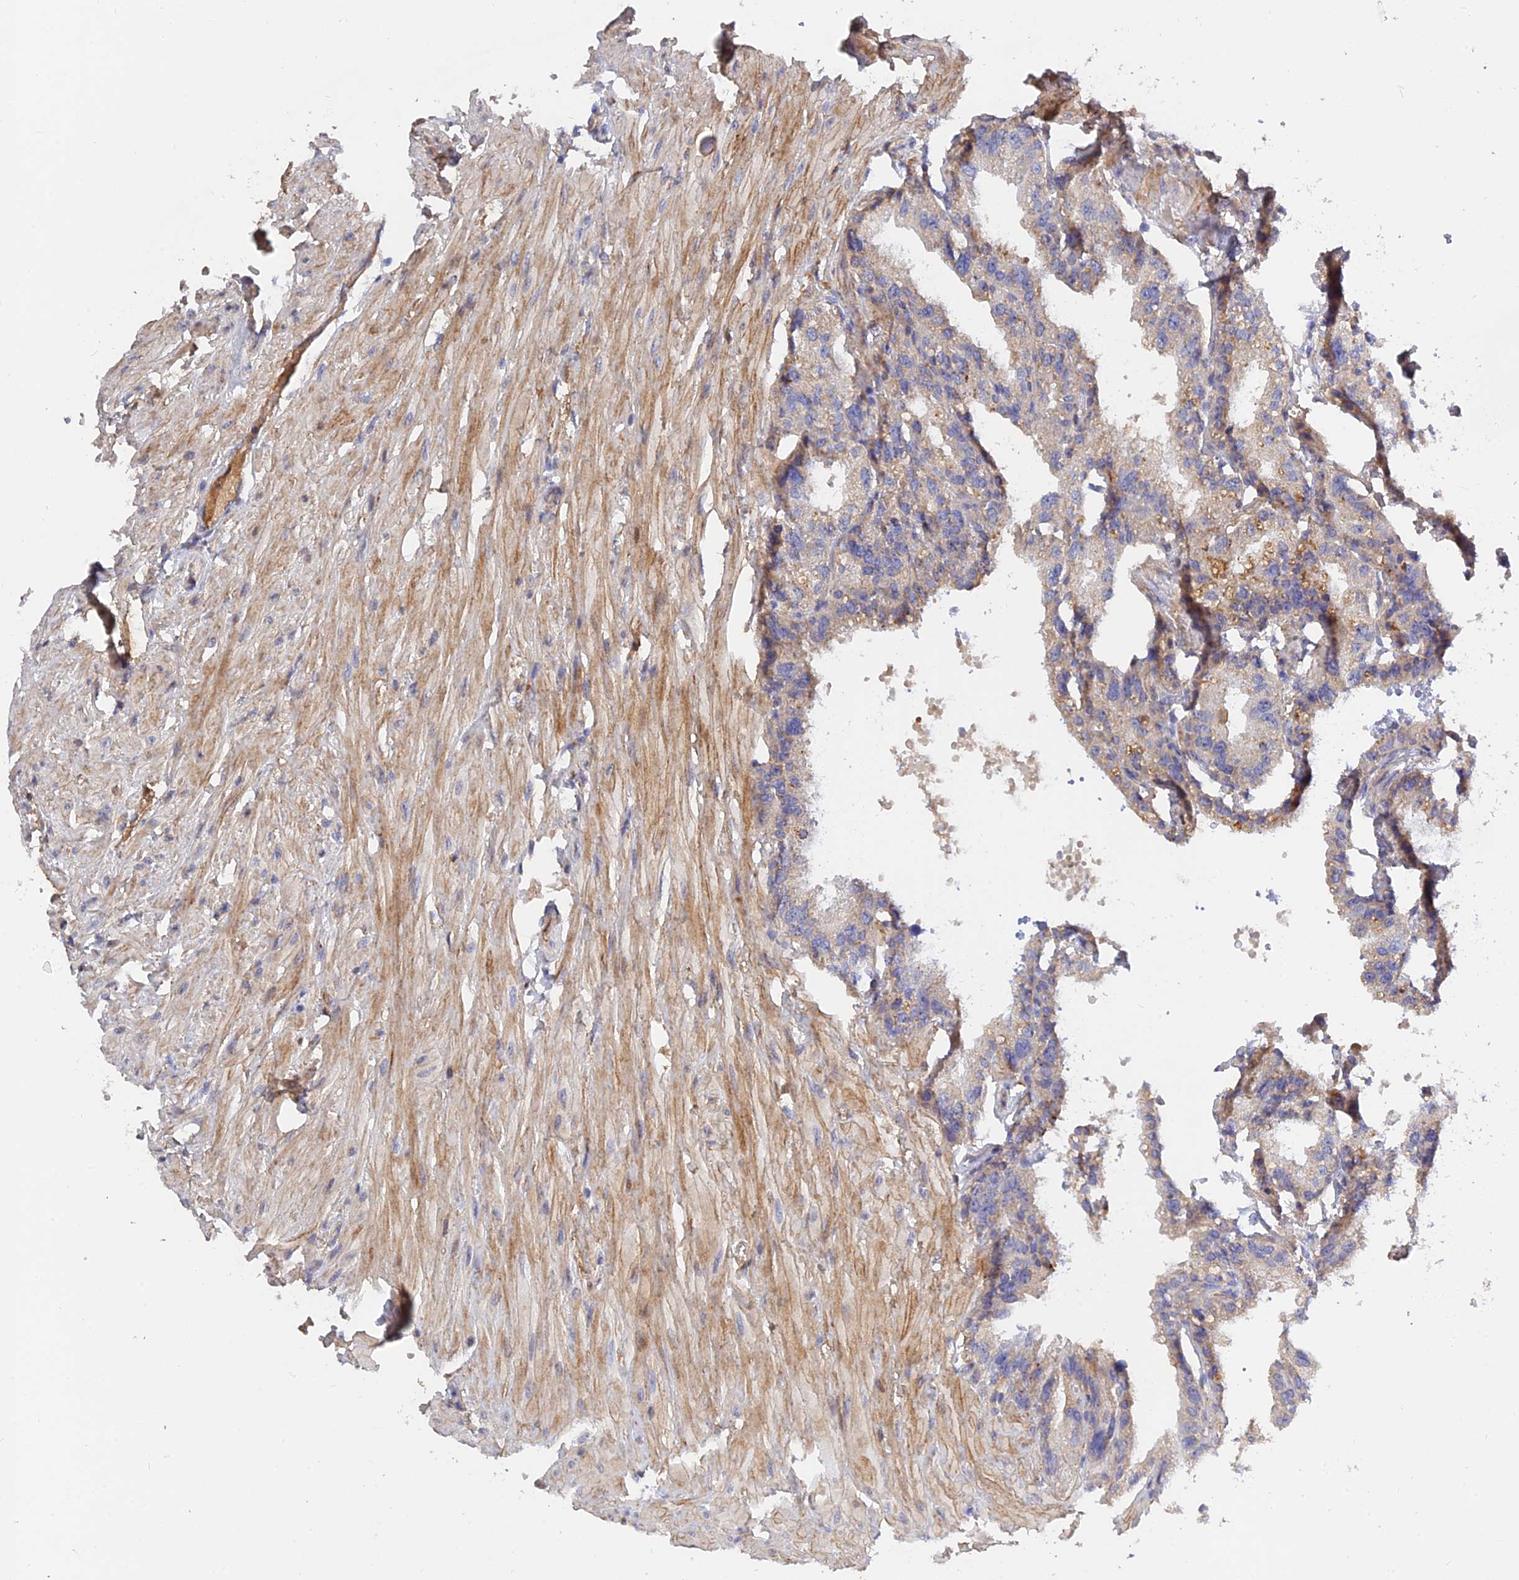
{"staining": {"intensity": "negative", "quantity": "none", "location": "none"}, "tissue": "seminal vesicle", "cell_type": "Glandular cells", "image_type": "normal", "snomed": [{"axis": "morphology", "description": "Normal tissue, NOS"}, {"axis": "topography", "description": "Seminal veicle"}], "caption": "A high-resolution histopathology image shows IHC staining of benign seminal vesicle, which shows no significant positivity in glandular cells. Brightfield microscopy of IHC stained with DAB (3,3'-diaminobenzidine) (brown) and hematoxylin (blue), captured at high magnification.", "gene": "MRPL35", "patient": {"sex": "male", "age": 68}}